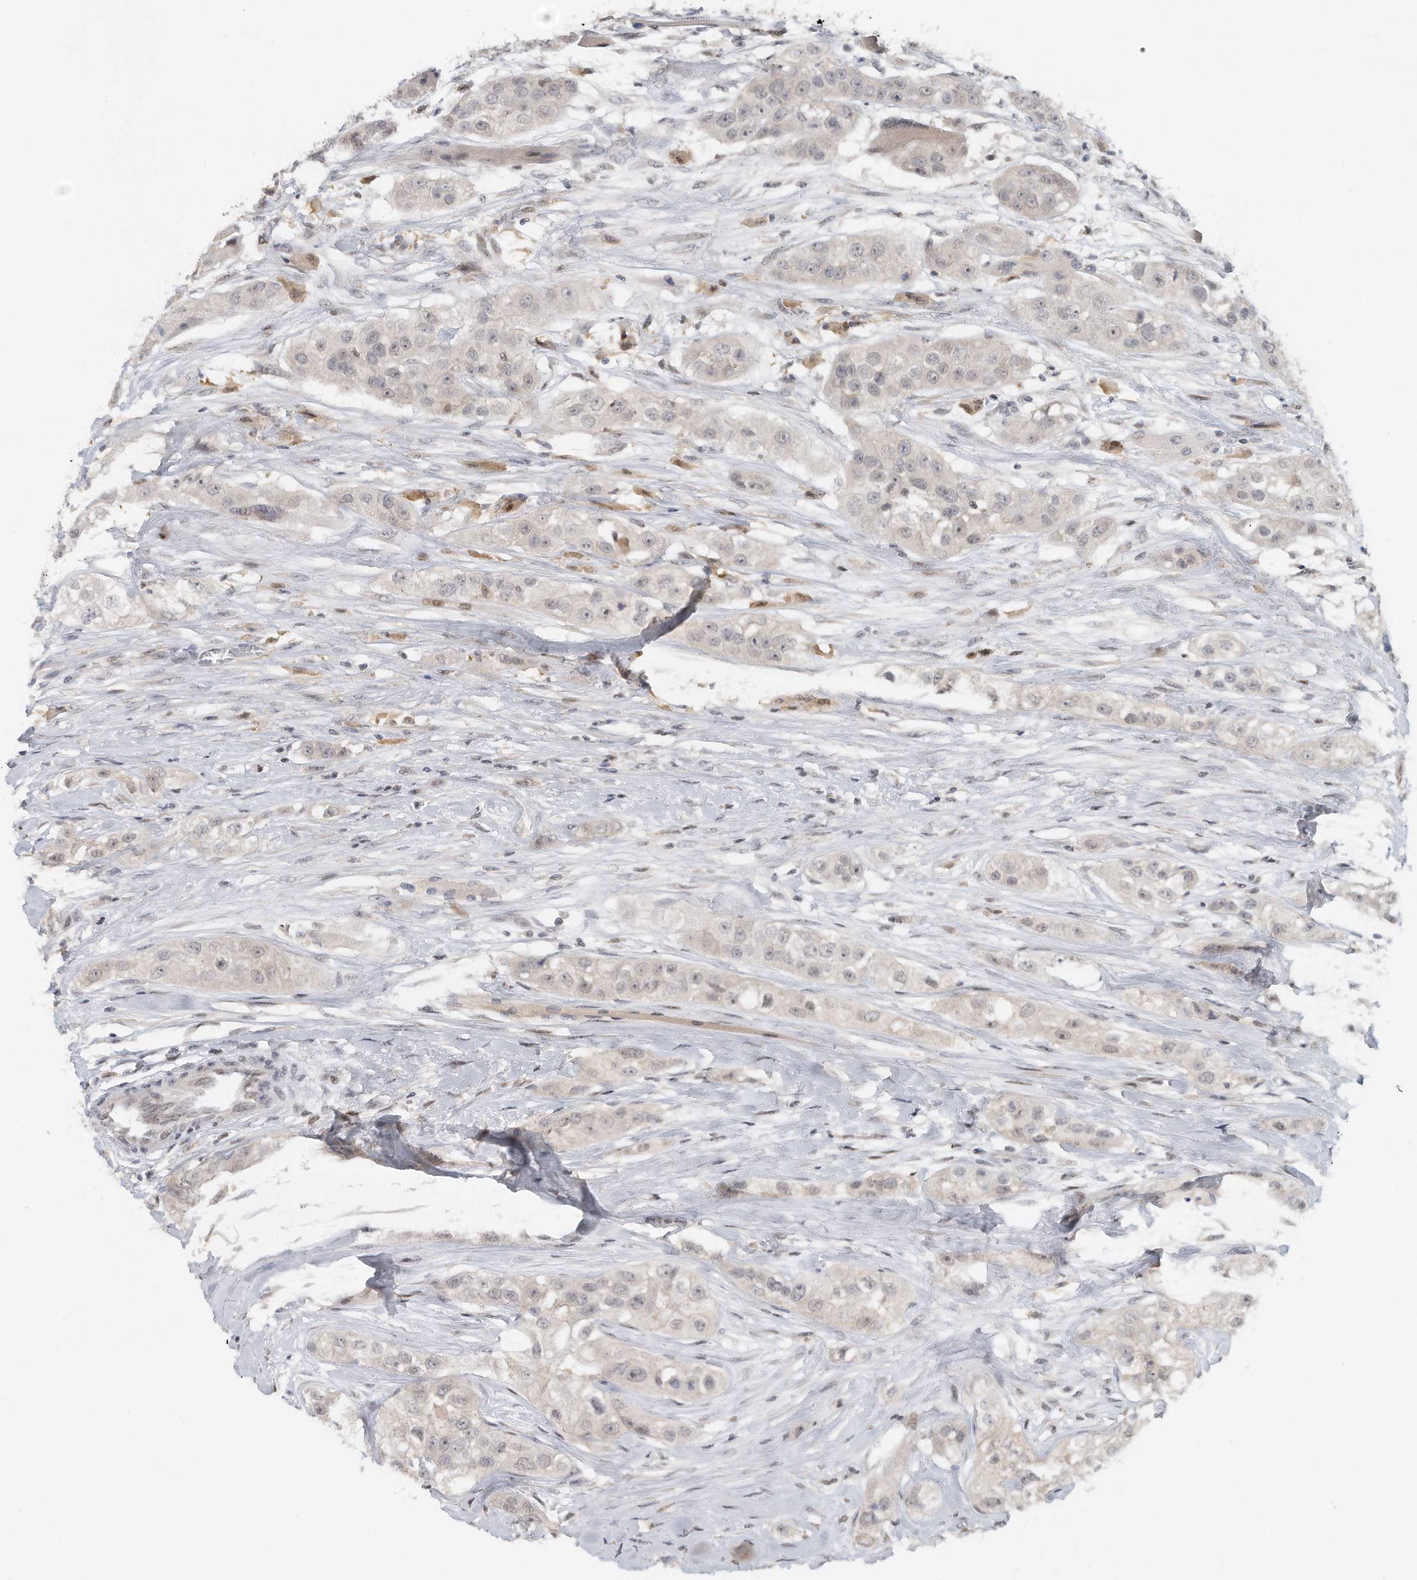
{"staining": {"intensity": "weak", "quantity": "25%-75%", "location": "nuclear"}, "tissue": "head and neck cancer", "cell_type": "Tumor cells", "image_type": "cancer", "snomed": [{"axis": "morphology", "description": "Normal tissue, NOS"}, {"axis": "morphology", "description": "Squamous cell carcinoma, NOS"}, {"axis": "topography", "description": "Skeletal muscle"}, {"axis": "topography", "description": "Head-Neck"}], "caption": "An IHC histopathology image of tumor tissue is shown. Protein staining in brown highlights weak nuclear positivity in squamous cell carcinoma (head and neck) within tumor cells.", "gene": "DDX43", "patient": {"sex": "male", "age": 51}}